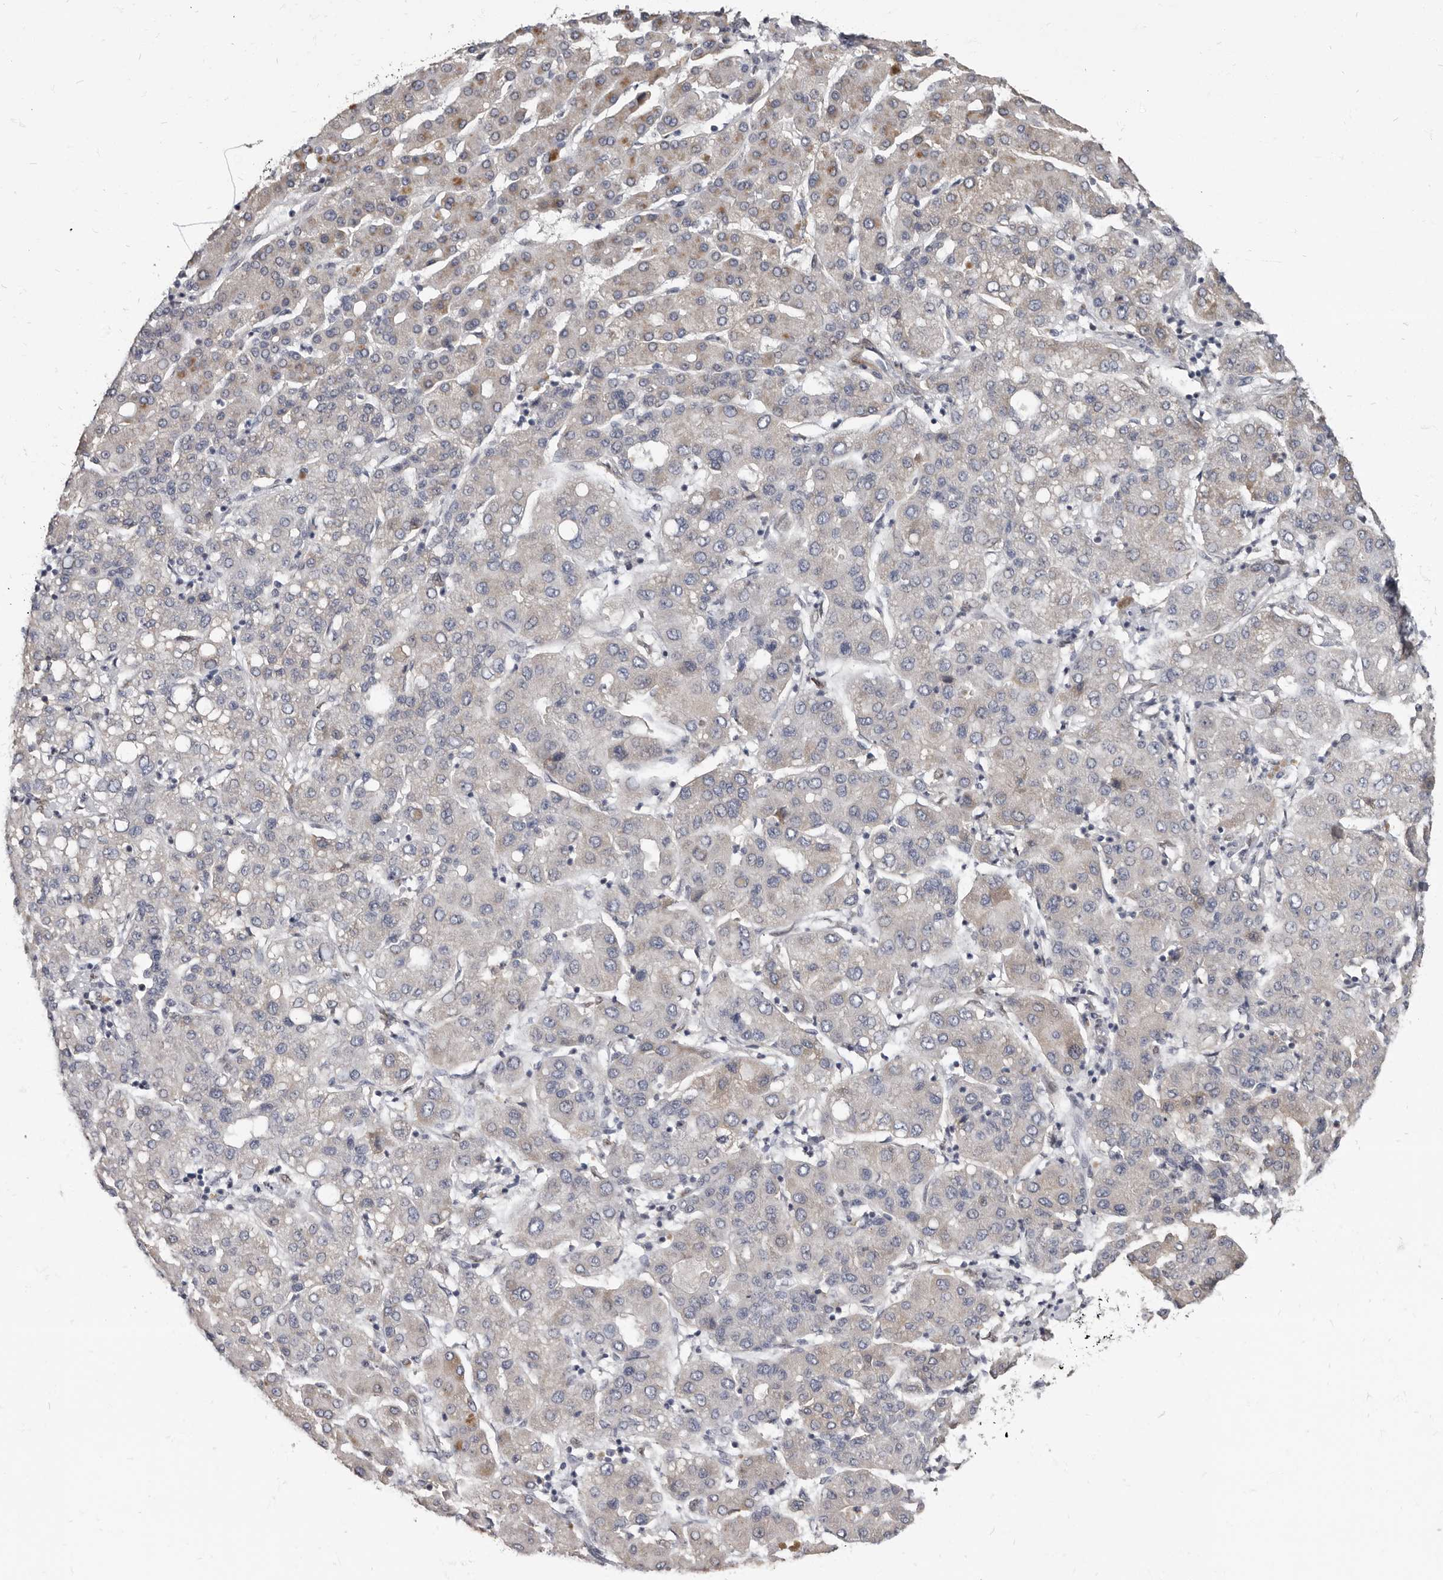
{"staining": {"intensity": "moderate", "quantity": "<25%", "location": "cytoplasmic/membranous"}, "tissue": "liver cancer", "cell_type": "Tumor cells", "image_type": "cancer", "snomed": [{"axis": "morphology", "description": "Carcinoma, Hepatocellular, NOS"}, {"axis": "topography", "description": "Liver"}], "caption": "Human liver cancer stained with a brown dye reveals moderate cytoplasmic/membranous positive positivity in about <25% of tumor cells.", "gene": "MRGPRF", "patient": {"sex": "male", "age": 65}}